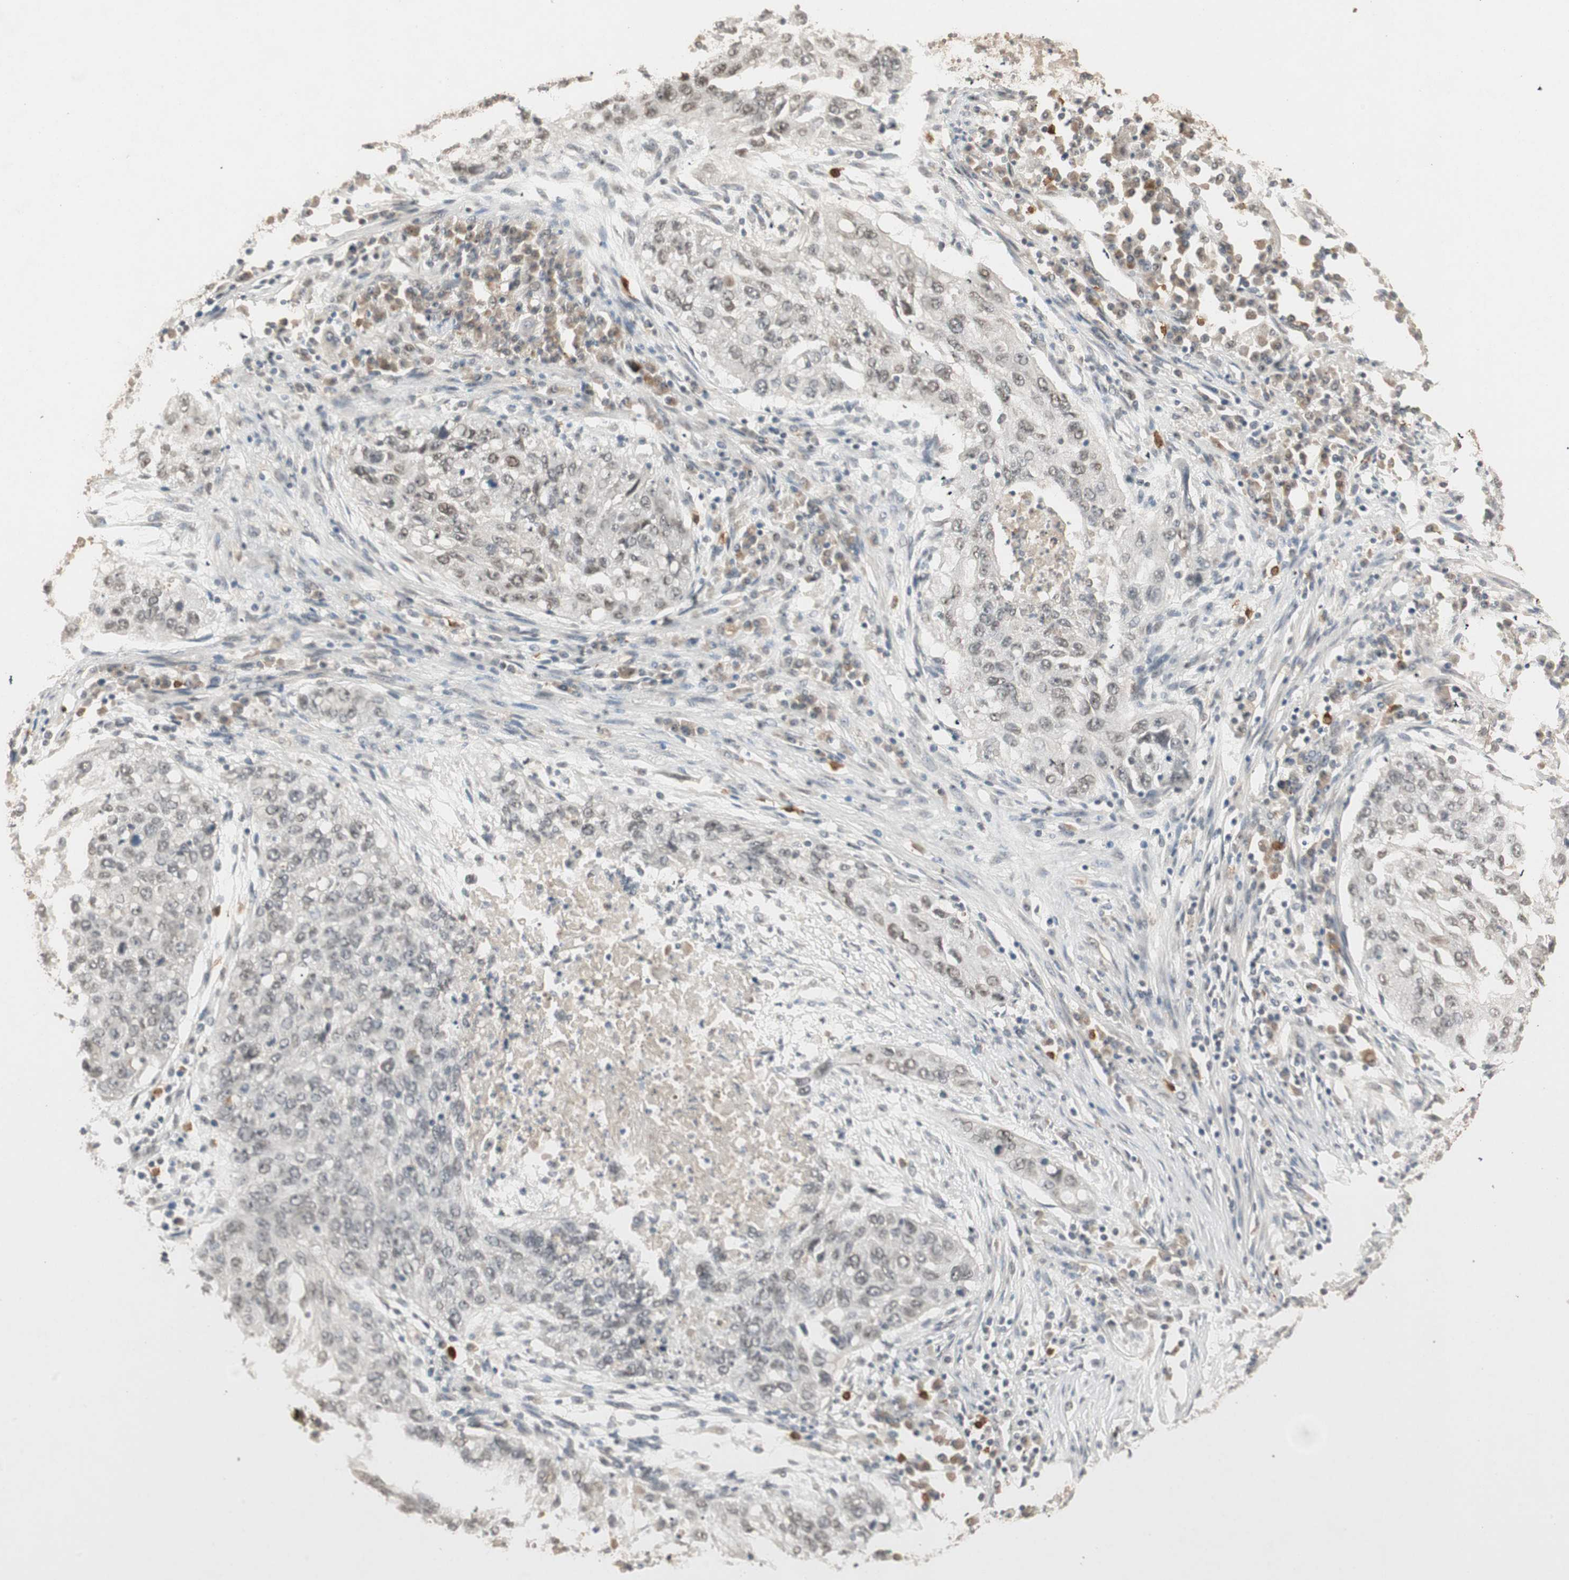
{"staining": {"intensity": "weak", "quantity": "25%-75%", "location": "nuclear"}, "tissue": "lung cancer", "cell_type": "Tumor cells", "image_type": "cancer", "snomed": [{"axis": "morphology", "description": "Squamous cell carcinoma, NOS"}, {"axis": "topography", "description": "Lung"}], "caption": "High-magnification brightfield microscopy of squamous cell carcinoma (lung) stained with DAB (3,3'-diaminobenzidine) (brown) and counterstained with hematoxylin (blue). tumor cells exhibit weak nuclear positivity is present in about25%-75% of cells. (DAB = brown stain, brightfield microscopy at high magnification).", "gene": "ETV4", "patient": {"sex": "female", "age": 63}}